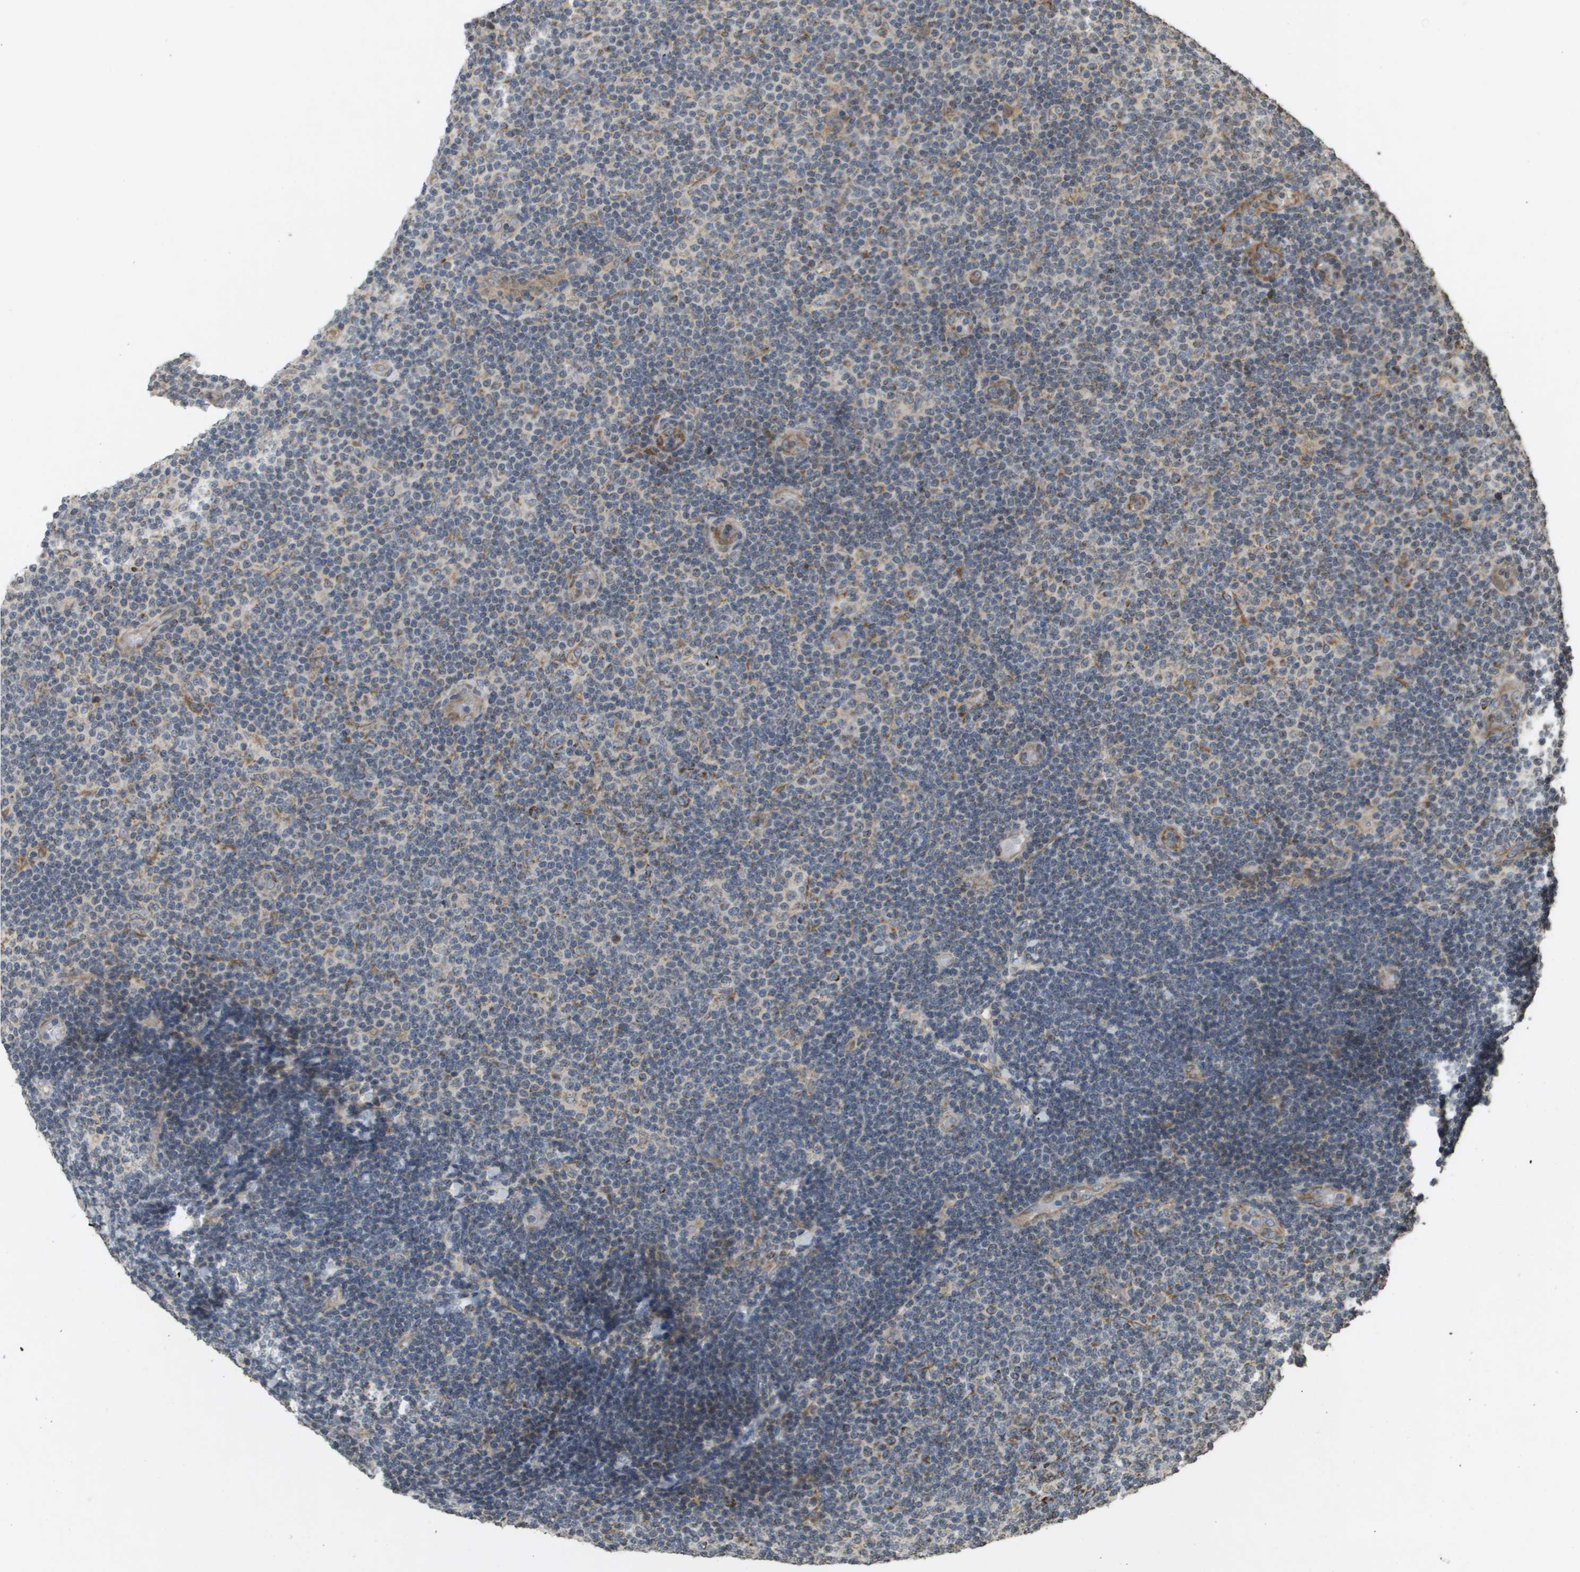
{"staining": {"intensity": "moderate", "quantity": "<25%", "location": "cytoplasmic/membranous"}, "tissue": "lymphoma", "cell_type": "Tumor cells", "image_type": "cancer", "snomed": [{"axis": "morphology", "description": "Malignant lymphoma, non-Hodgkin's type, Low grade"}, {"axis": "topography", "description": "Lymph node"}], "caption": "The photomicrograph shows staining of low-grade malignant lymphoma, non-Hodgkin's type, revealing moderate cytoplasmic/membranous protein staining (brown color) within tumor cells.", "gene": "RAB21", "patient": {"sex": "male", "age": 83}}